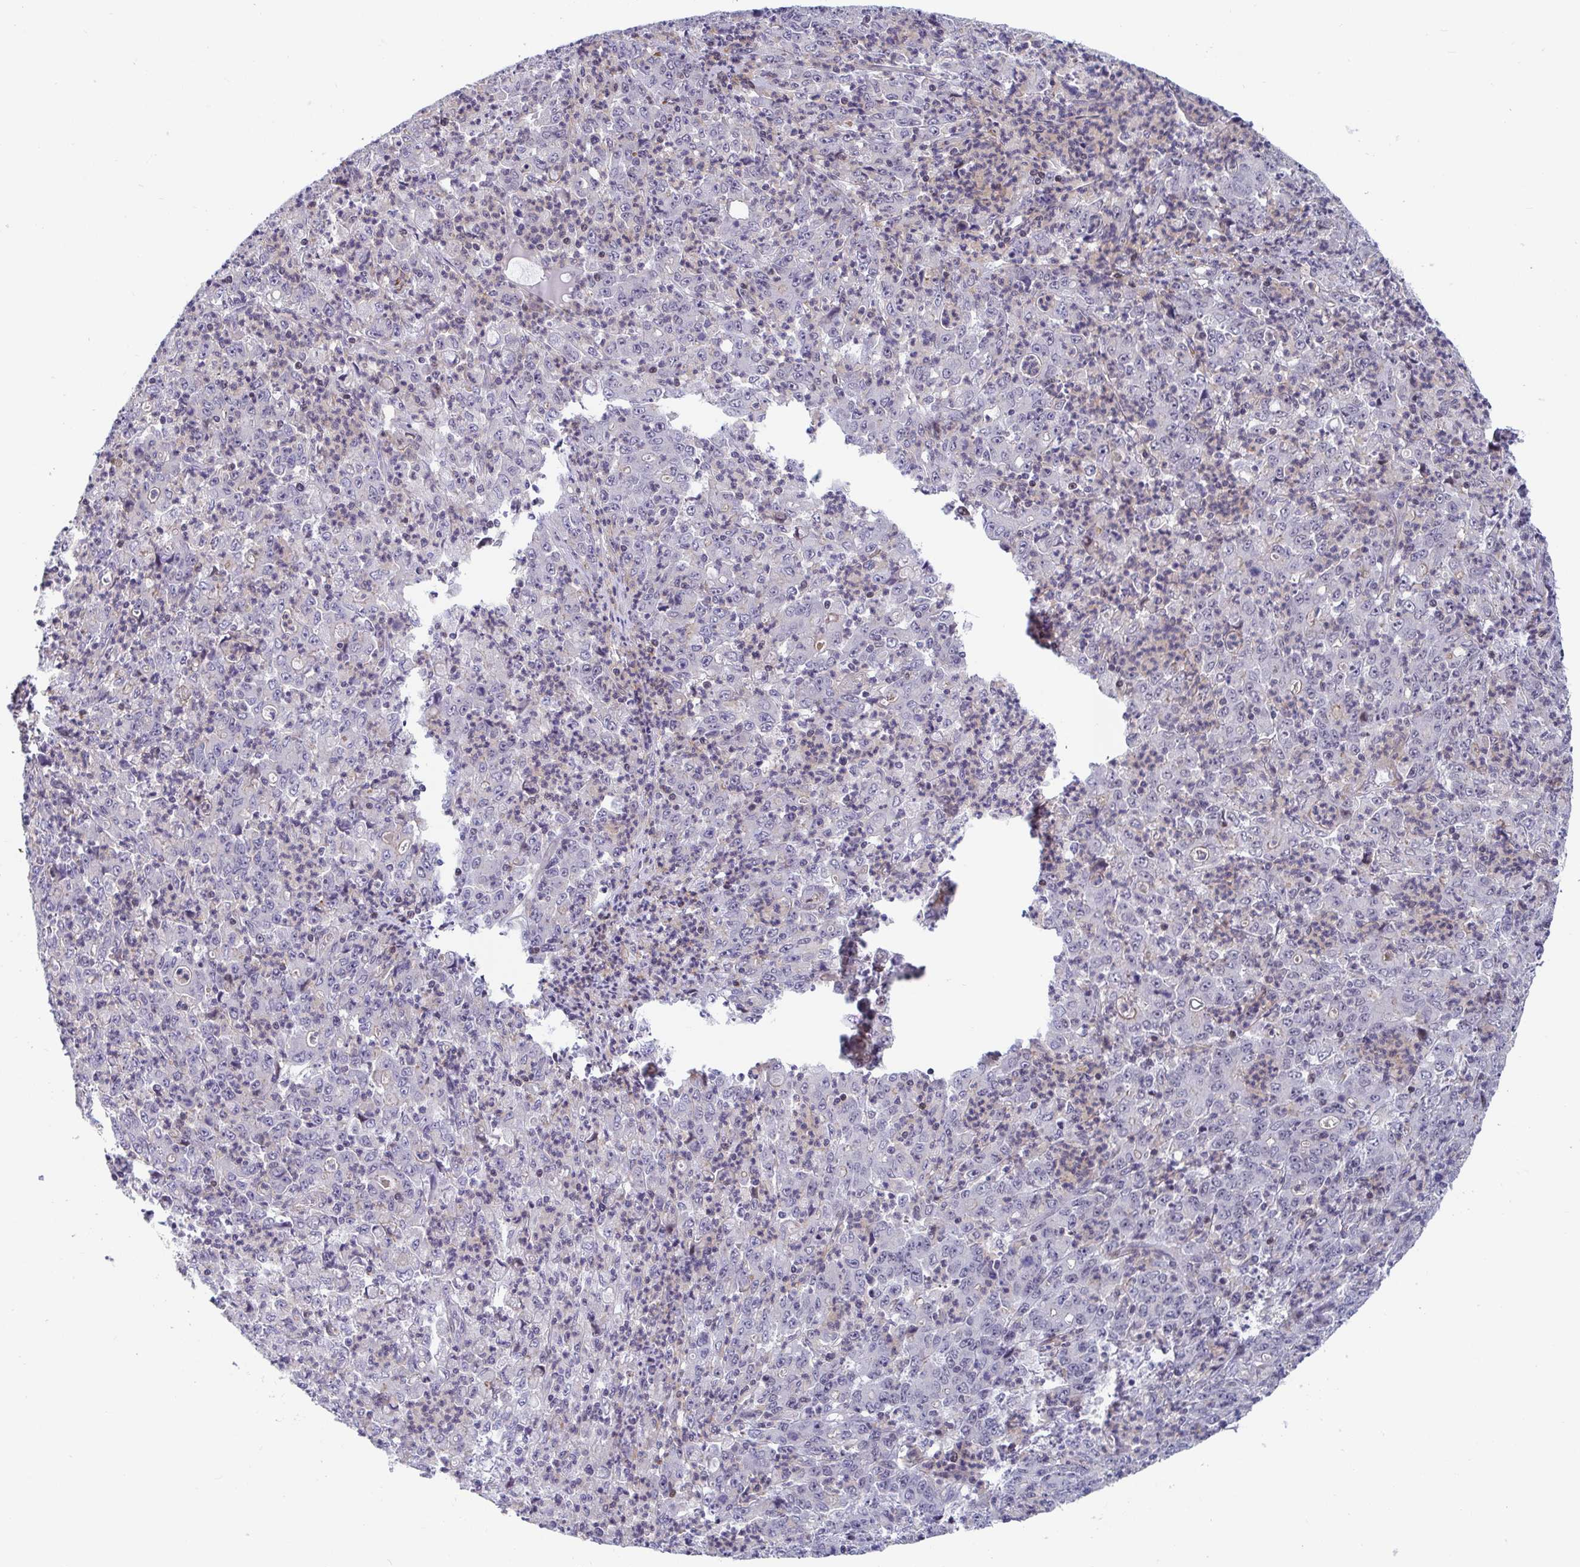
{"staining": {"intensity": "negative", "quantity": "none", "location": "none"}, "tissue": "stomach cancer", "cell_type": "Tumor cells", "image_type": "cancer", "snomed": [{"axis": "morphology", "description": "Adenocarcinoma, NOS"}, {"axis": "topography", "description": "Stomach, lower"}], "caption": "Histopathology image shows no protein staining in tumor cells of stomach adenocarcinoma tissue. (Immunohistochemistry, brightfield microscopy, high magnification).", "gene": "WDR72", "patient": {"sex": "female", "age": 71}}